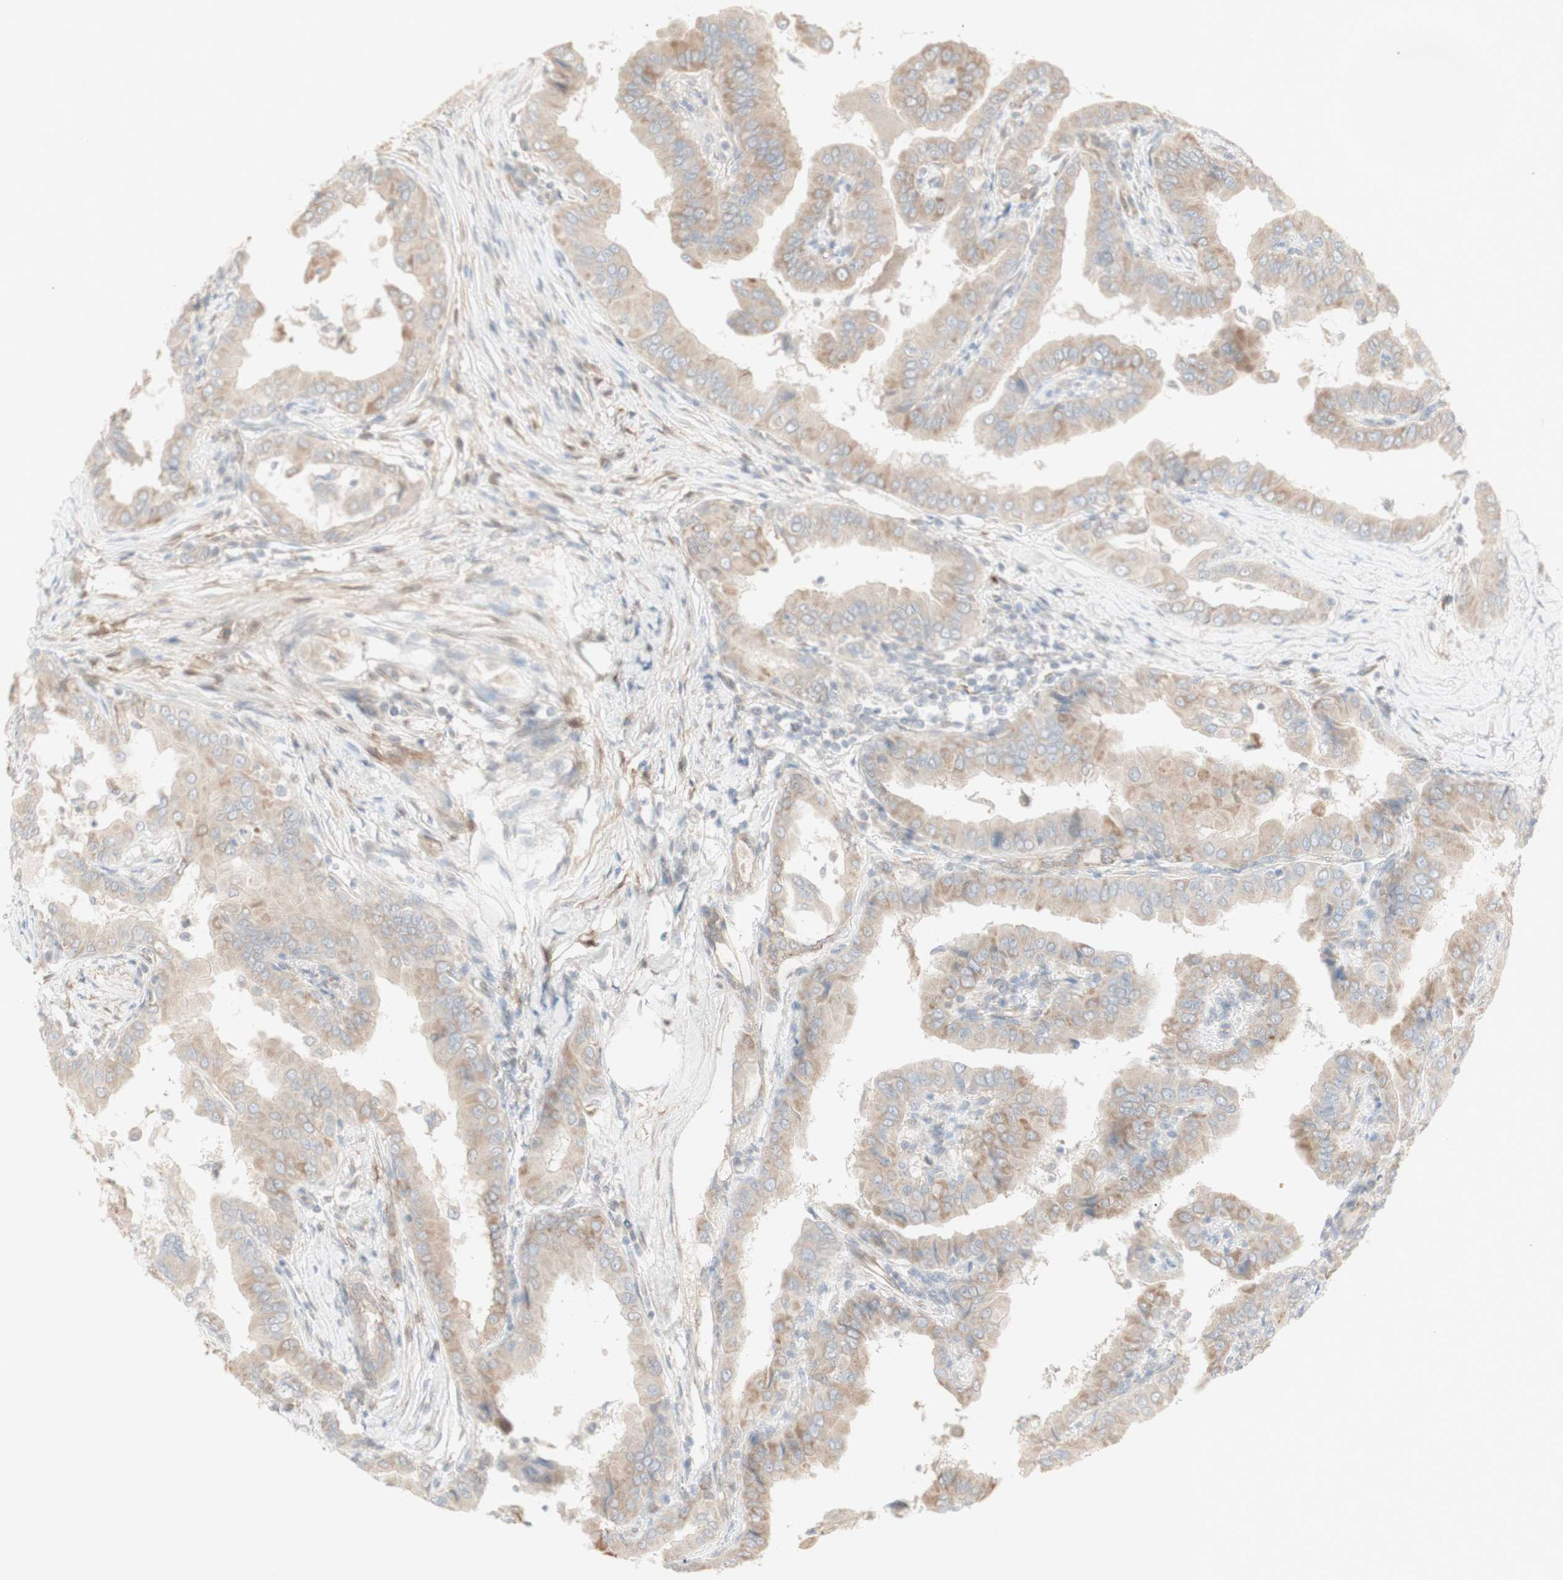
{"staining": {"intensity": "weak", "quantity": ">75%", "location": "cytoplasmic/membranous"}, "tissue": "thyroid cancer", "cell_type": "Tumor cells", "image_type": "cancer", "snomed": [{"axis": "morphology", "description": "Papillary adenocarcinoma, NOS"}, {"axis": "topography", "description": "Thyroid gland"}], "caption": "This is a histology image of IHC staining of thyroid papillary adenocarcinoma, which shows weak expression in the cytoplasmic/membranous of tumor cells.", "gene": "CNN3", "patient": {"sex": "male", "age": 33}}